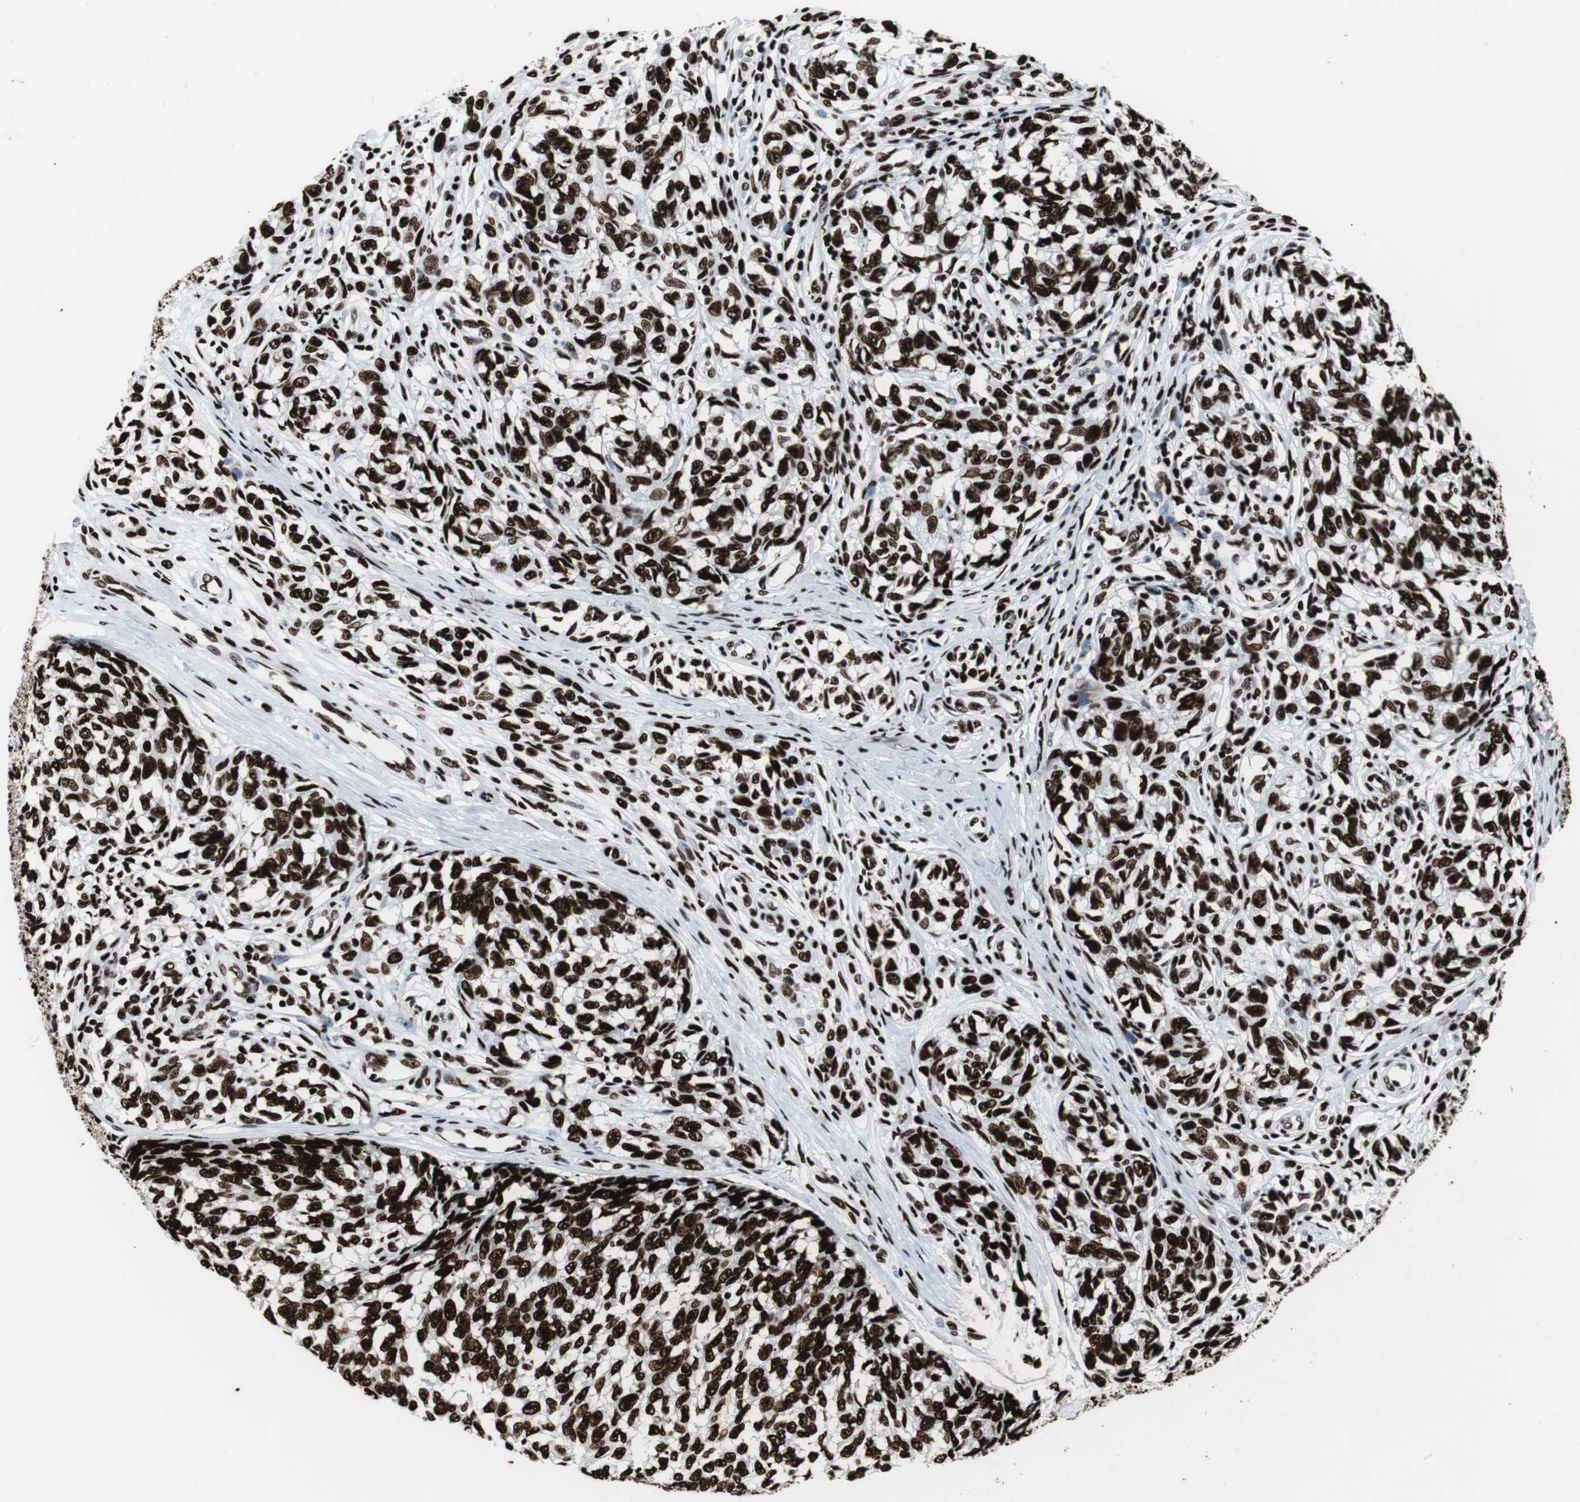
{"staining": {"intensity": "strong", "quantity": ">75%", "location": "nuclear"}, "tissue": "melanoma", "cell_type": "Tumor cells", "image_type": "cancer", "snomed": [{"axis": "morphology", "description": "Malignant melanoma, NOS"}, {"axis": "topography", "description": "Skin"}], "caption": "This is an image of immunohistochemistry (IHC) staining of melanoma, which shows strong staining in the nuclear of tumor cells.", "gene": "NCL", "patient": {"sex": "female", "age": 64}}